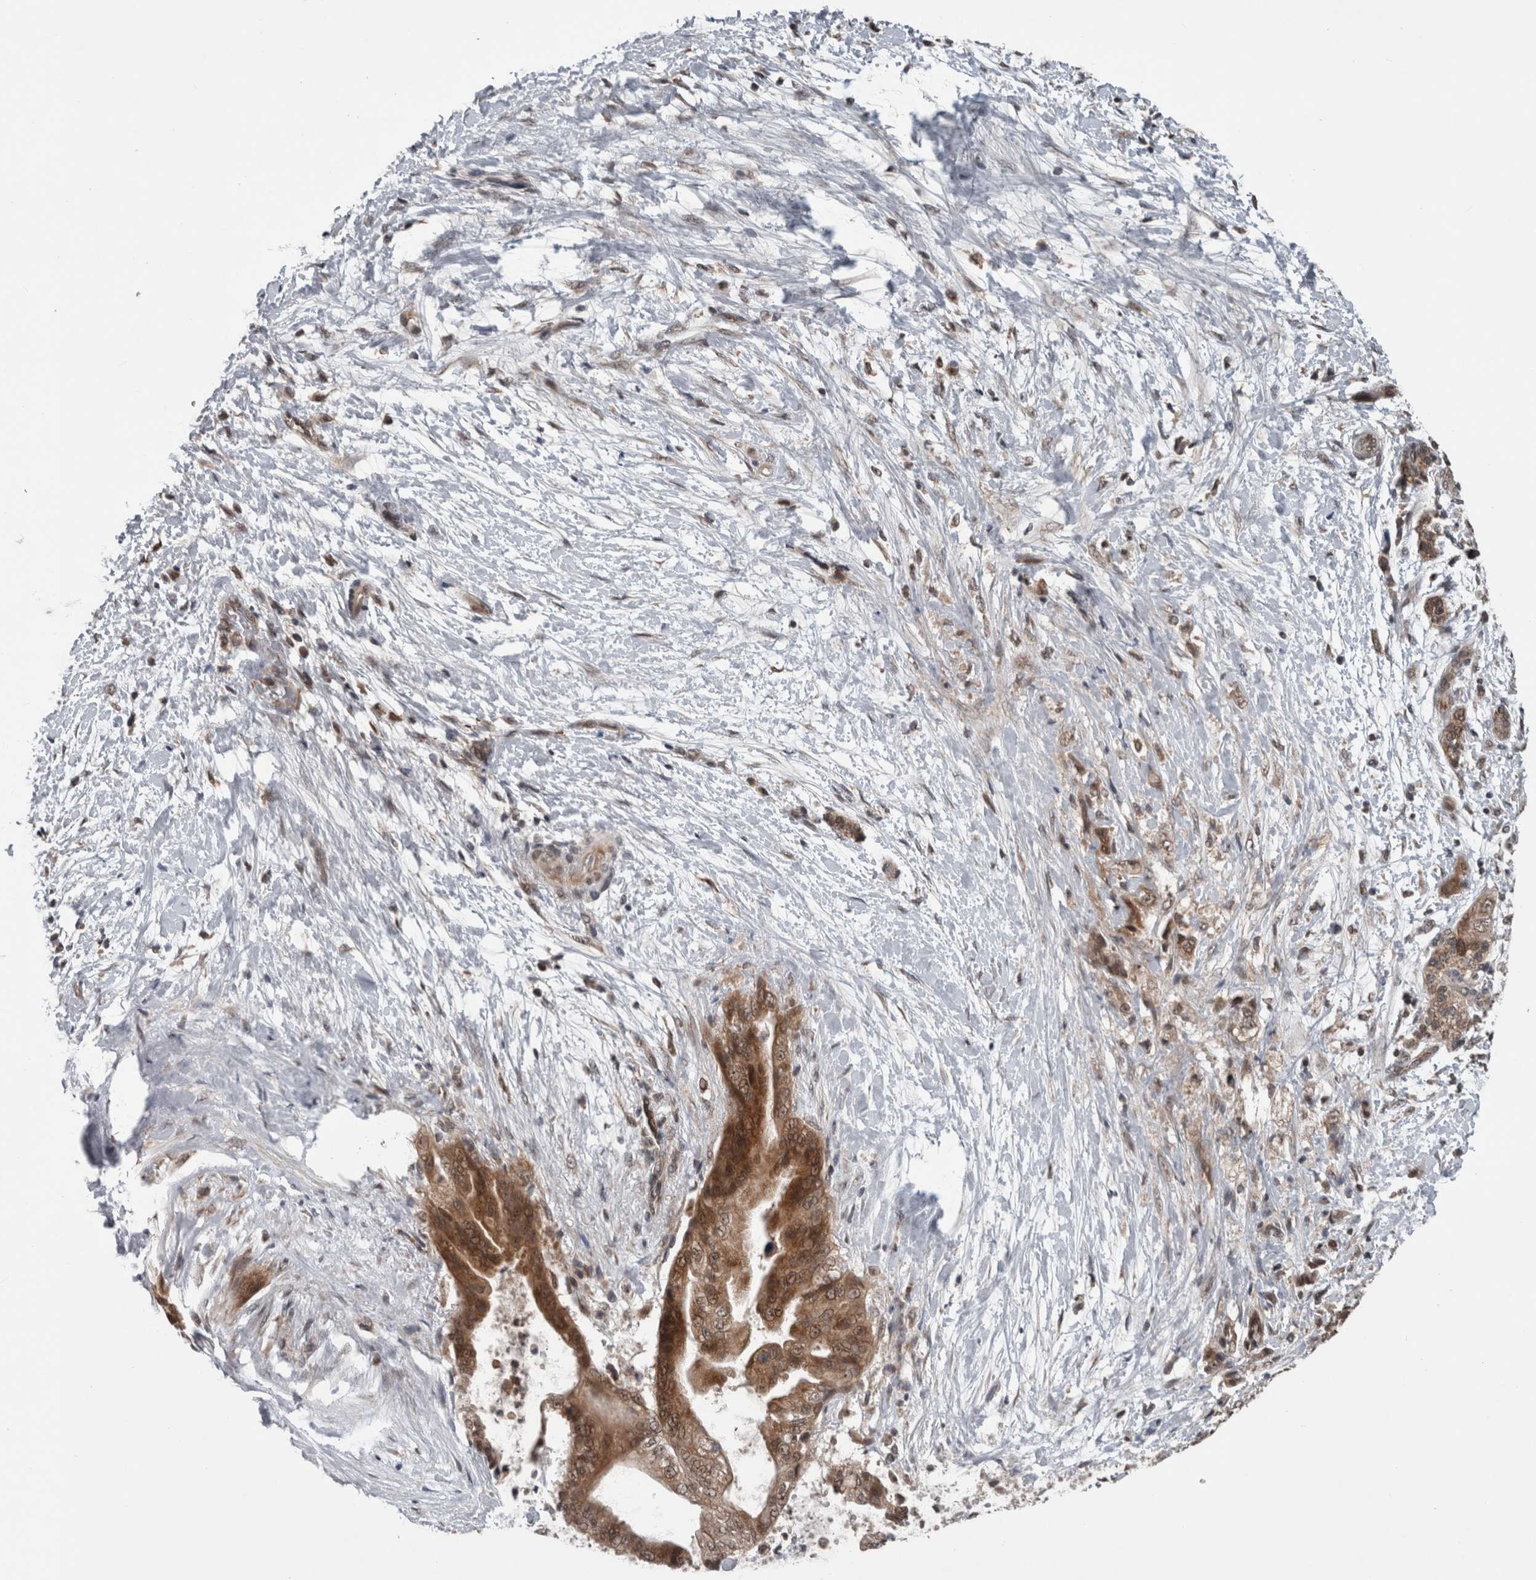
{"staining": {"intensity": "moderate", "quantity": ">75%", "location": "cytoplasmic/membranous,nuclear"}, "tissue": "pancreatic cancer", "cell_type": "Tumor cells", "image_type": "cancer", "snomed": [{"axis": "morphology", "description": "Adenocarcinoma, NOS"}, {"axis": "topography", "description": "Pancreas"}], "caption": "Protein positivity by immunohistochemistry displays moderate cytoplasmic/membranous and nuclear positivity in about >75% of tumor cells in pancreatic cancer.", "gene": "ENY2", "patient": {"sex": "male", "age": 59}}